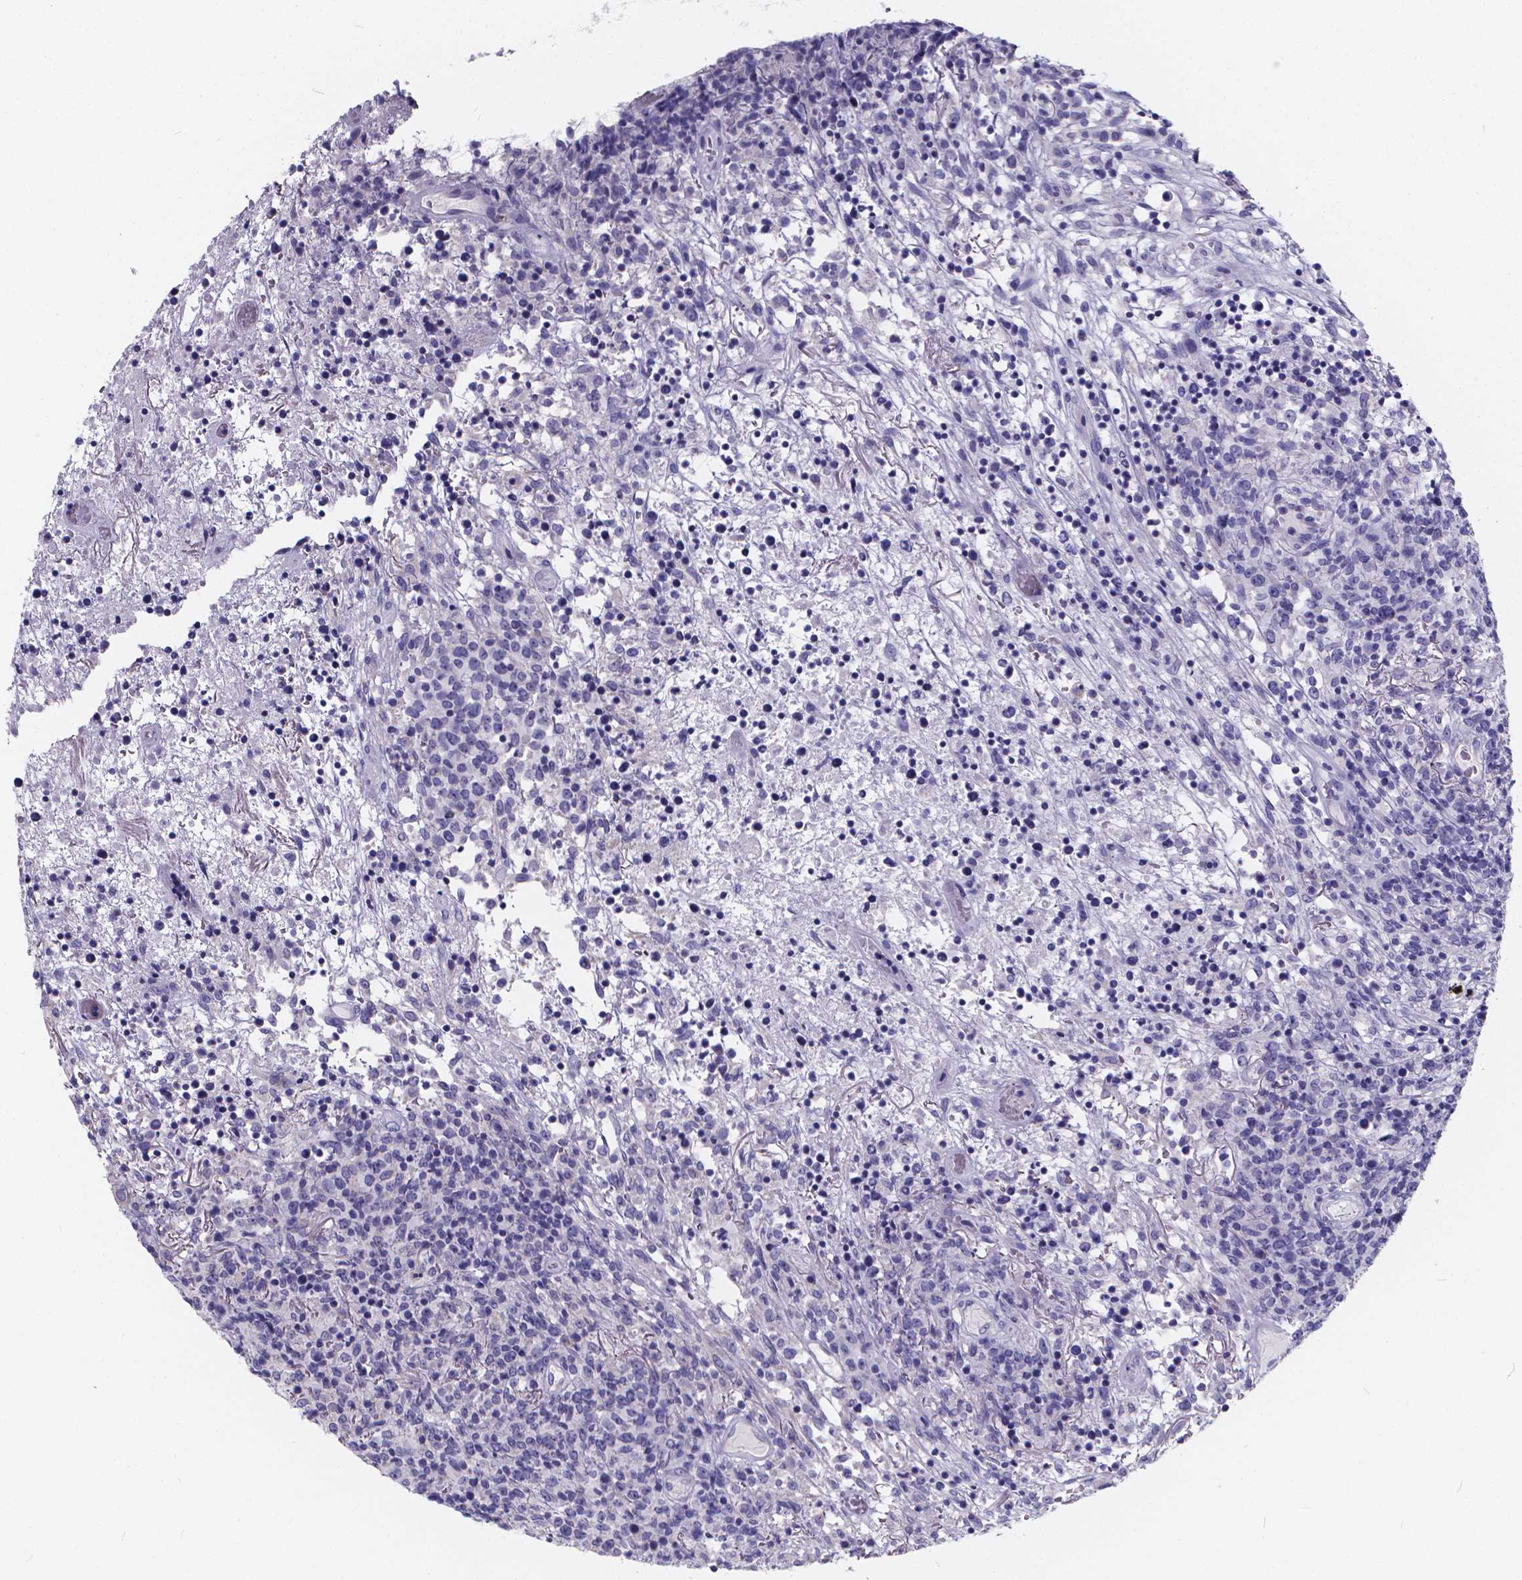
{"staining": {"intensity": "negative", "quantity": "none", "location": "none"}, "tissue": "lymphoma", "cell_type": "Tumor cells", "image_type": "cancer", "snomed": [{"axis": "morphology", "description": "Malignant lymphoma, non-Hodgkin's type, High grade"}, {"axis": "topography", "description": "Lung"}], "caption": "Immunohistochemical staining of human lymphoma demonstrates no significant expression in tumor cells.", "gene": "SPEF2", "patient": {"sex": "male", "age": 79}}